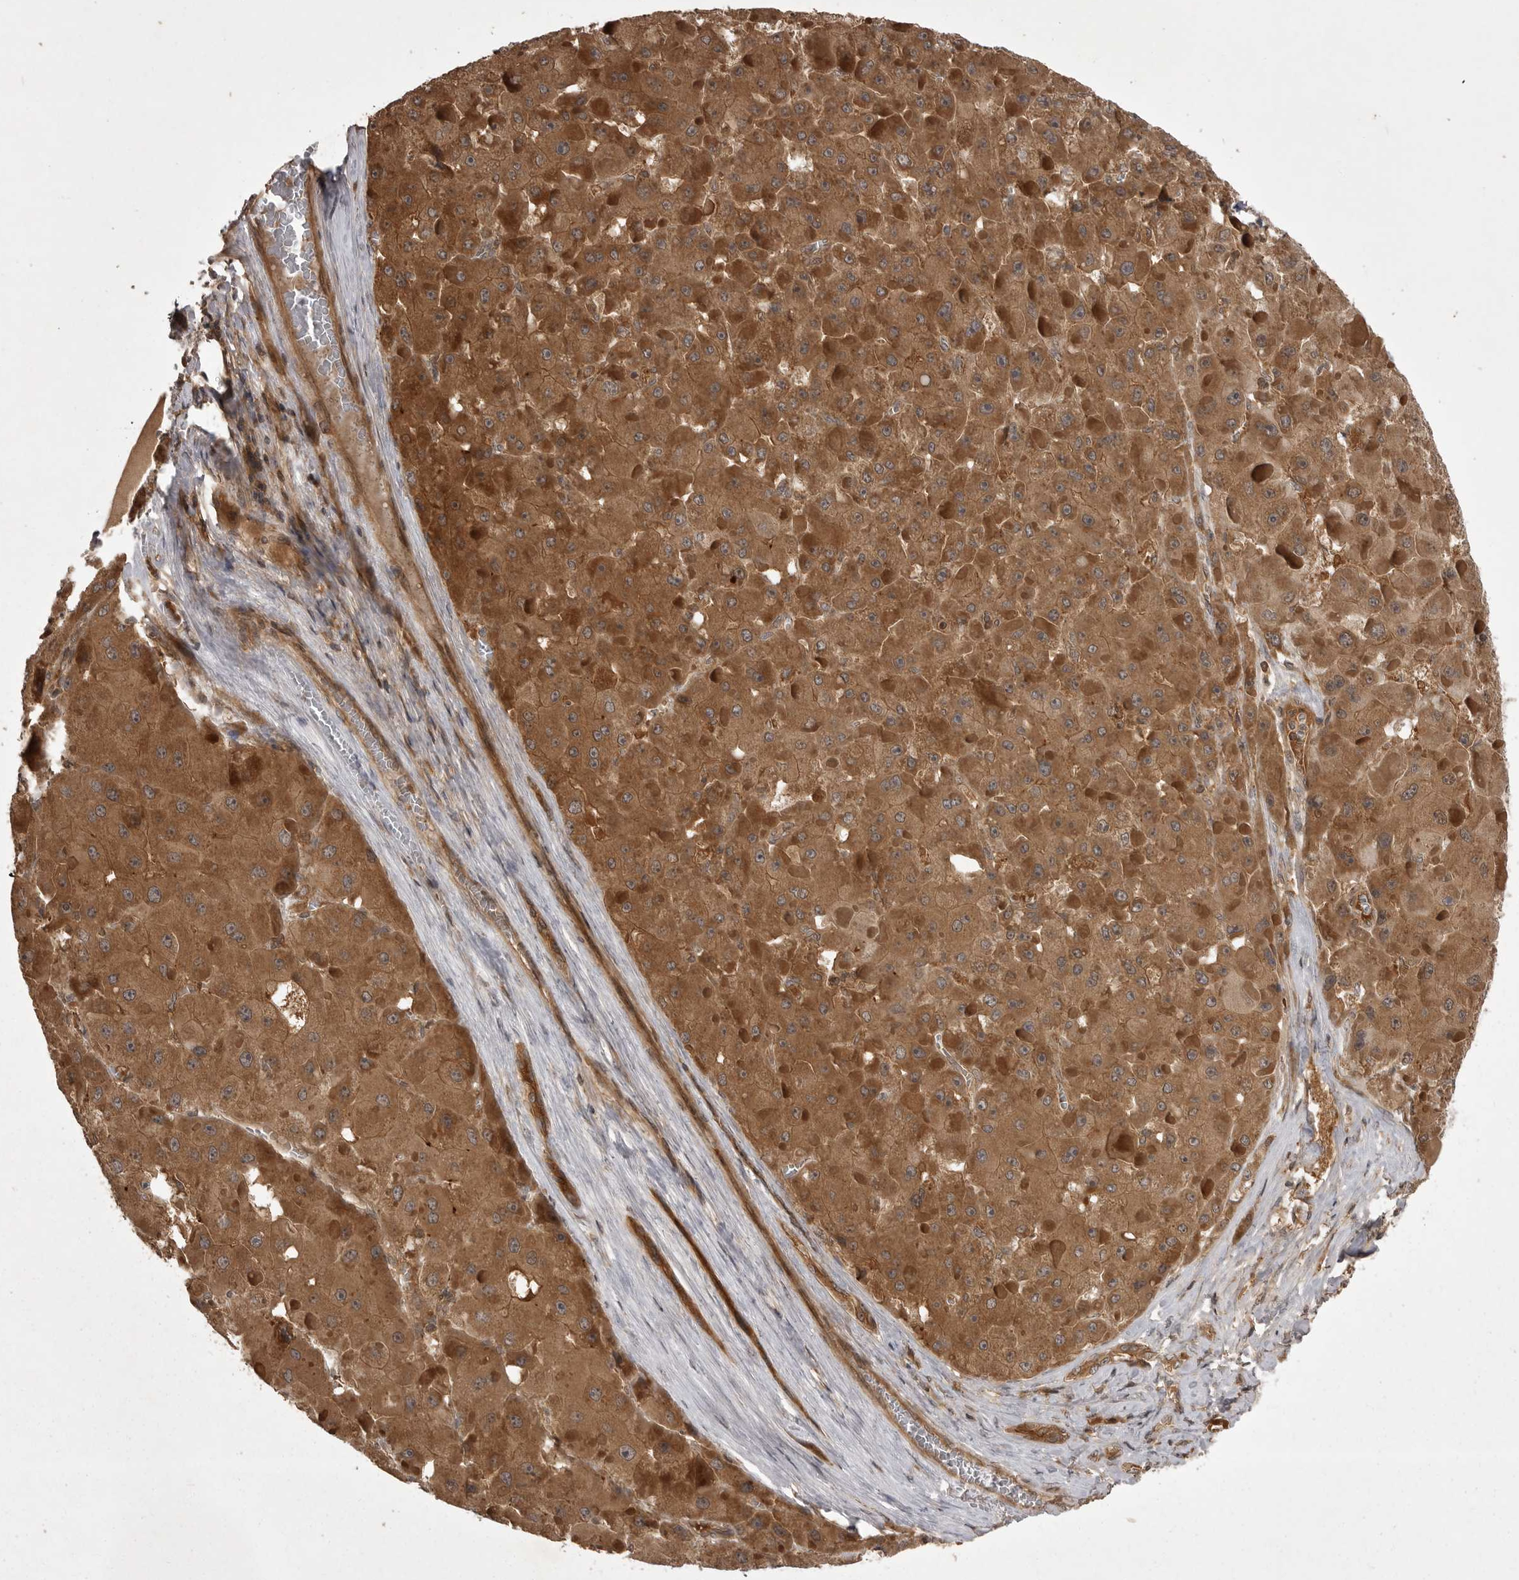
{"staining": {"intensity": "moderate", "quantity": ">75%", "location": "cytoplasmic/membranous"}, "tissue": "liver cancer", "cell_type": "Tumor cells", "image_type": "cancer", "snomed": [{"axis": "morphology", "description": "Carcinoma, Hepatocellular, NOS"}, {"axis": "topography", "description": "Liver"}], "caption": "A brown stain labels moderate cytoplasmic/membranous expression of a protein in liver cancer tumor cells.", "gene": "STK24", "patient": {"sex": "female", "age": 73}}